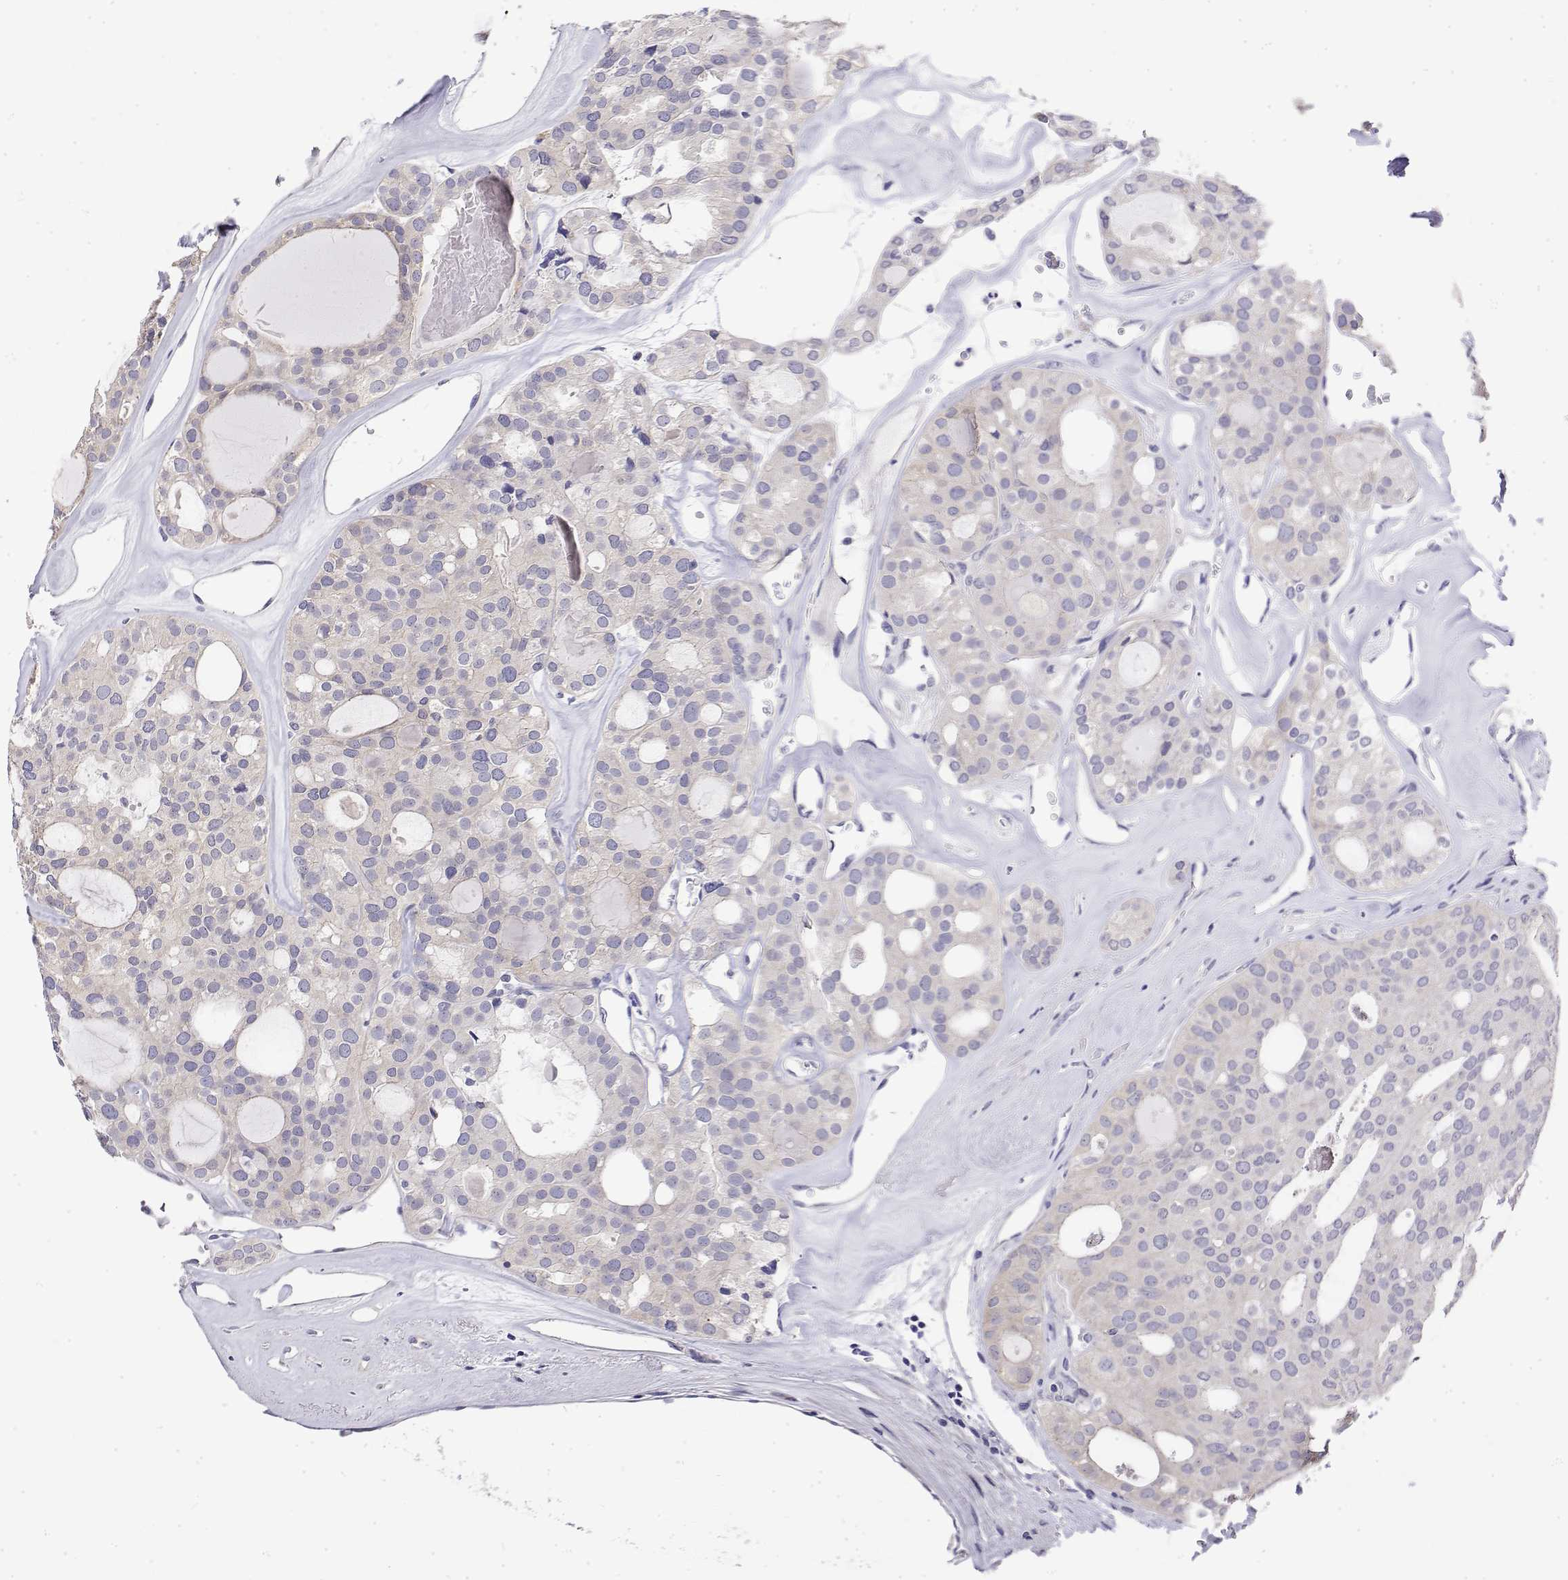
{"staining": {"intensity": "negative", "quantity": "none", "location": "none"}, "tissue": "thyroid cancer", "cell_type": "Tumor cells", "image_type": "cancer", "snomed": [{"axis": "morphology", "description": "Follicular adenoma carcinoma, NOS"}, {"axis": "topography", "description": "Thyroid gland"}], "caption": "Immunohistochemistry (IHC) micrograph of neoplastic tissue: human thyroid cancer (follicular adenoma carcinoma) stained with DAB (3,3'-diaminobenzidine) exhibits no significant protein positivity in tumor cells.", "gene": "LY6D", "patient": {"sex": "male", "age": 75}}